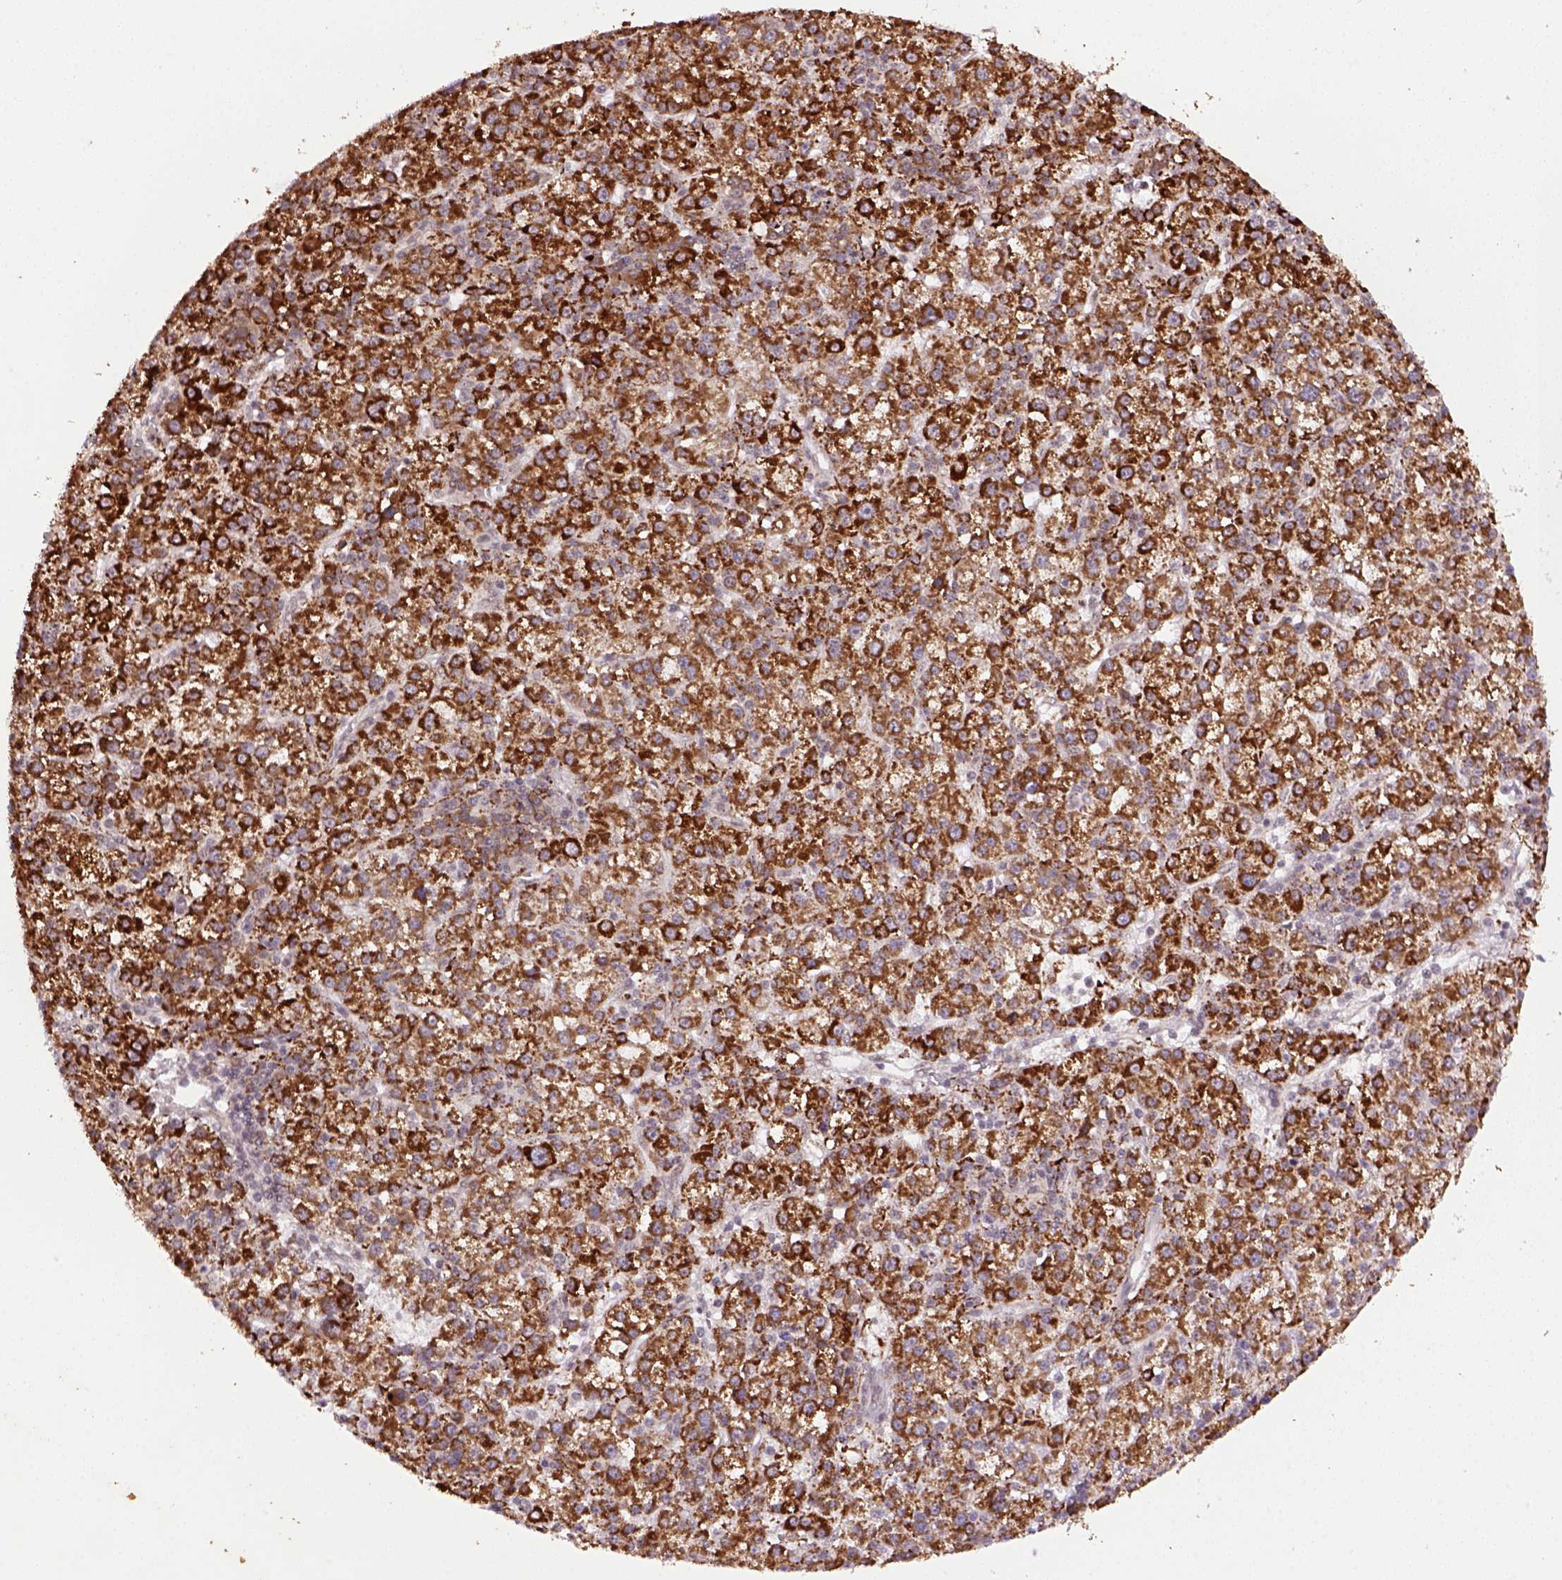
{"staining": {"intensity": "strong", "quantity": ">75%", "location": "cytoplasmic/membranous"}, "tissue": "liver cancer", "cell_type": "Tumor cells", "image_type": "cancer", "snomed": [{"axis": "morphology", "description": "Carcinoma, Hepatocellular, NOS"}, {"axis": "topography", "description": "Liver"}], "caption": "There is high levels of strong cytoplasmic/membranous positivity in tumor cells of liver cancer, as demonstrated by immunohistochemical staining (brown color).", "gene": "FZD7", "patient": {"sex": "female", "age": 60}}